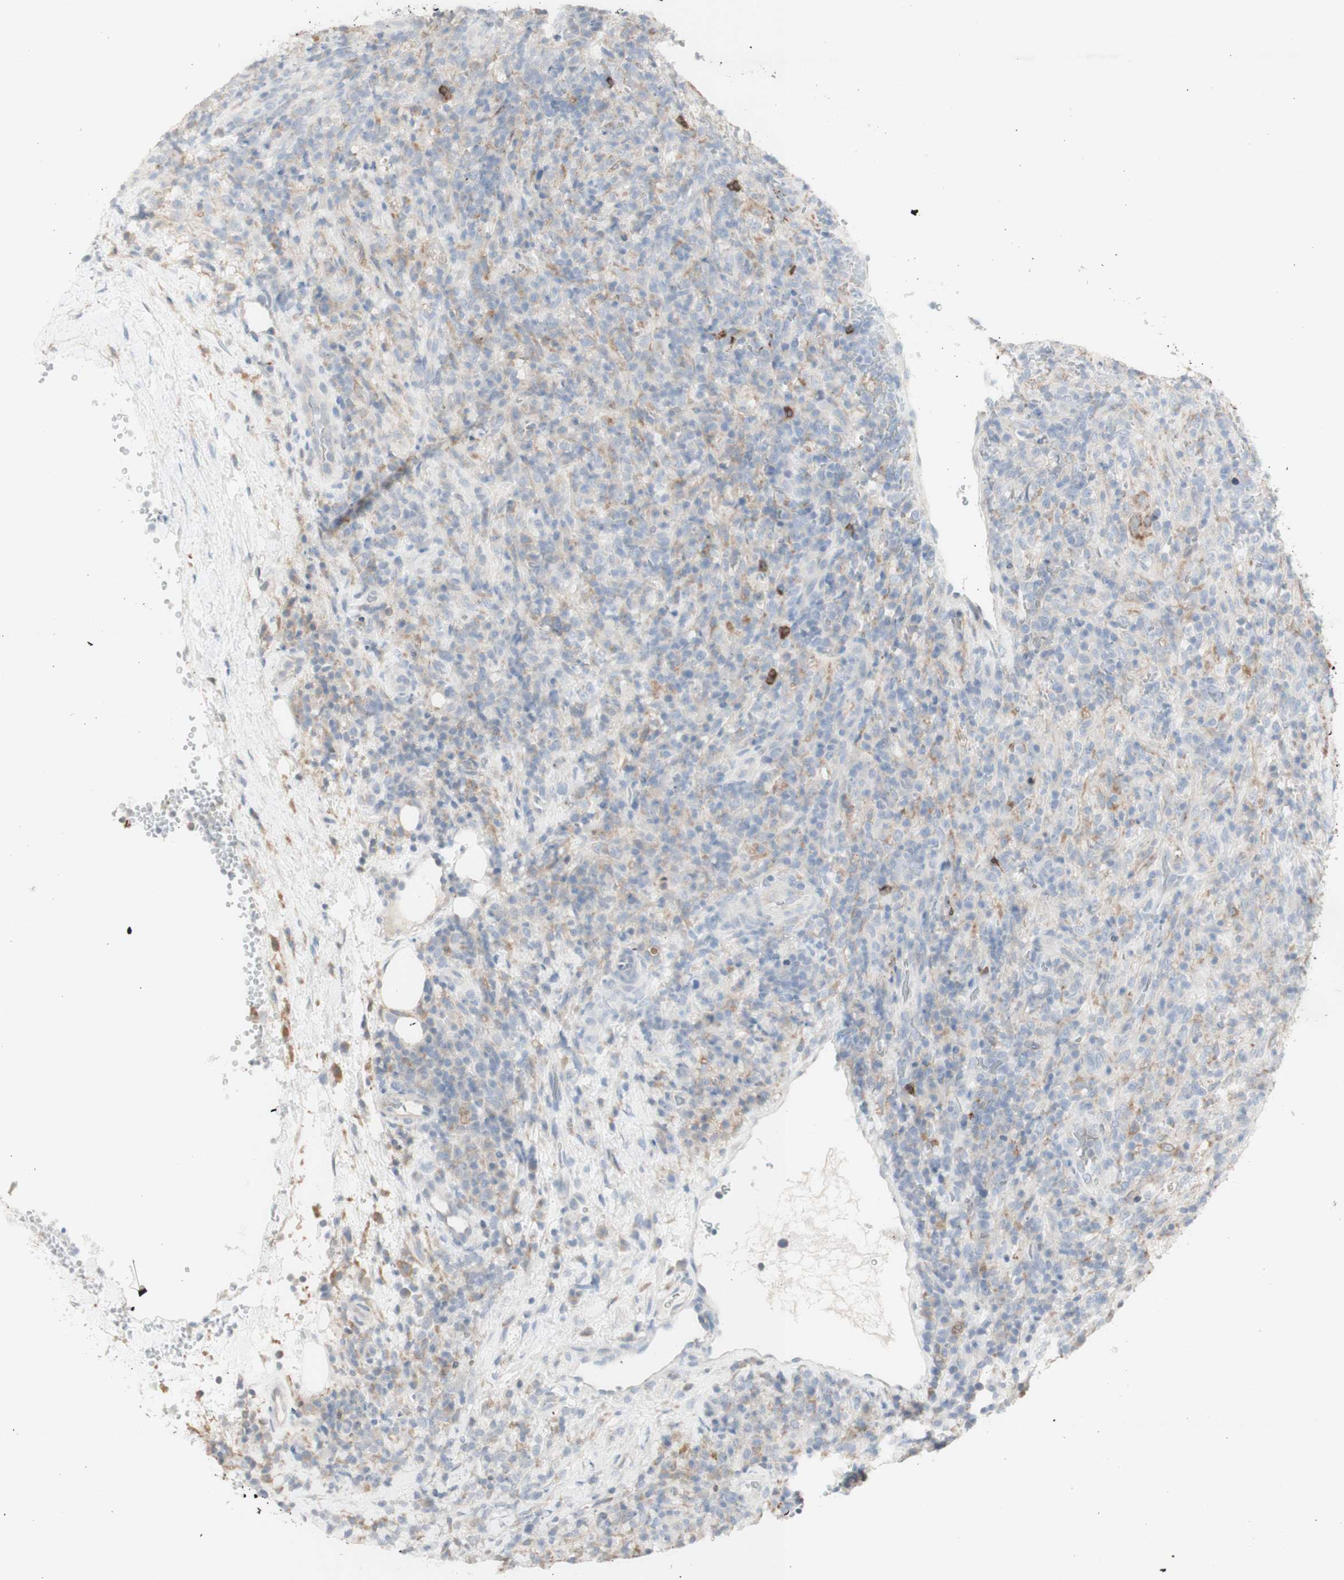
{"staining": {"intensity": "negative", "quantity": "none", "location": "none"}, "tissue": "lymphoma", "cell_type": "Tumor cells", "image_type": "cancer", "snomed": [{"axis": "morphology", "description": "Malignant lymphoma, non-Hodgkin's type, High grade"}, {"axis": "topography", "description": "Lymph node"}], "caption": "Histopathology image shows no protein positivity in tumor cells of high-grade malignant lymphoma, non-Hodgkin's type tissue. (DAB (3,3'-diaminobenzidine) immunohistochemistry with hematoxylin counter stain).", "gene": "ATP6V1B1", "patient": {"sex": "female", "age": 76}}